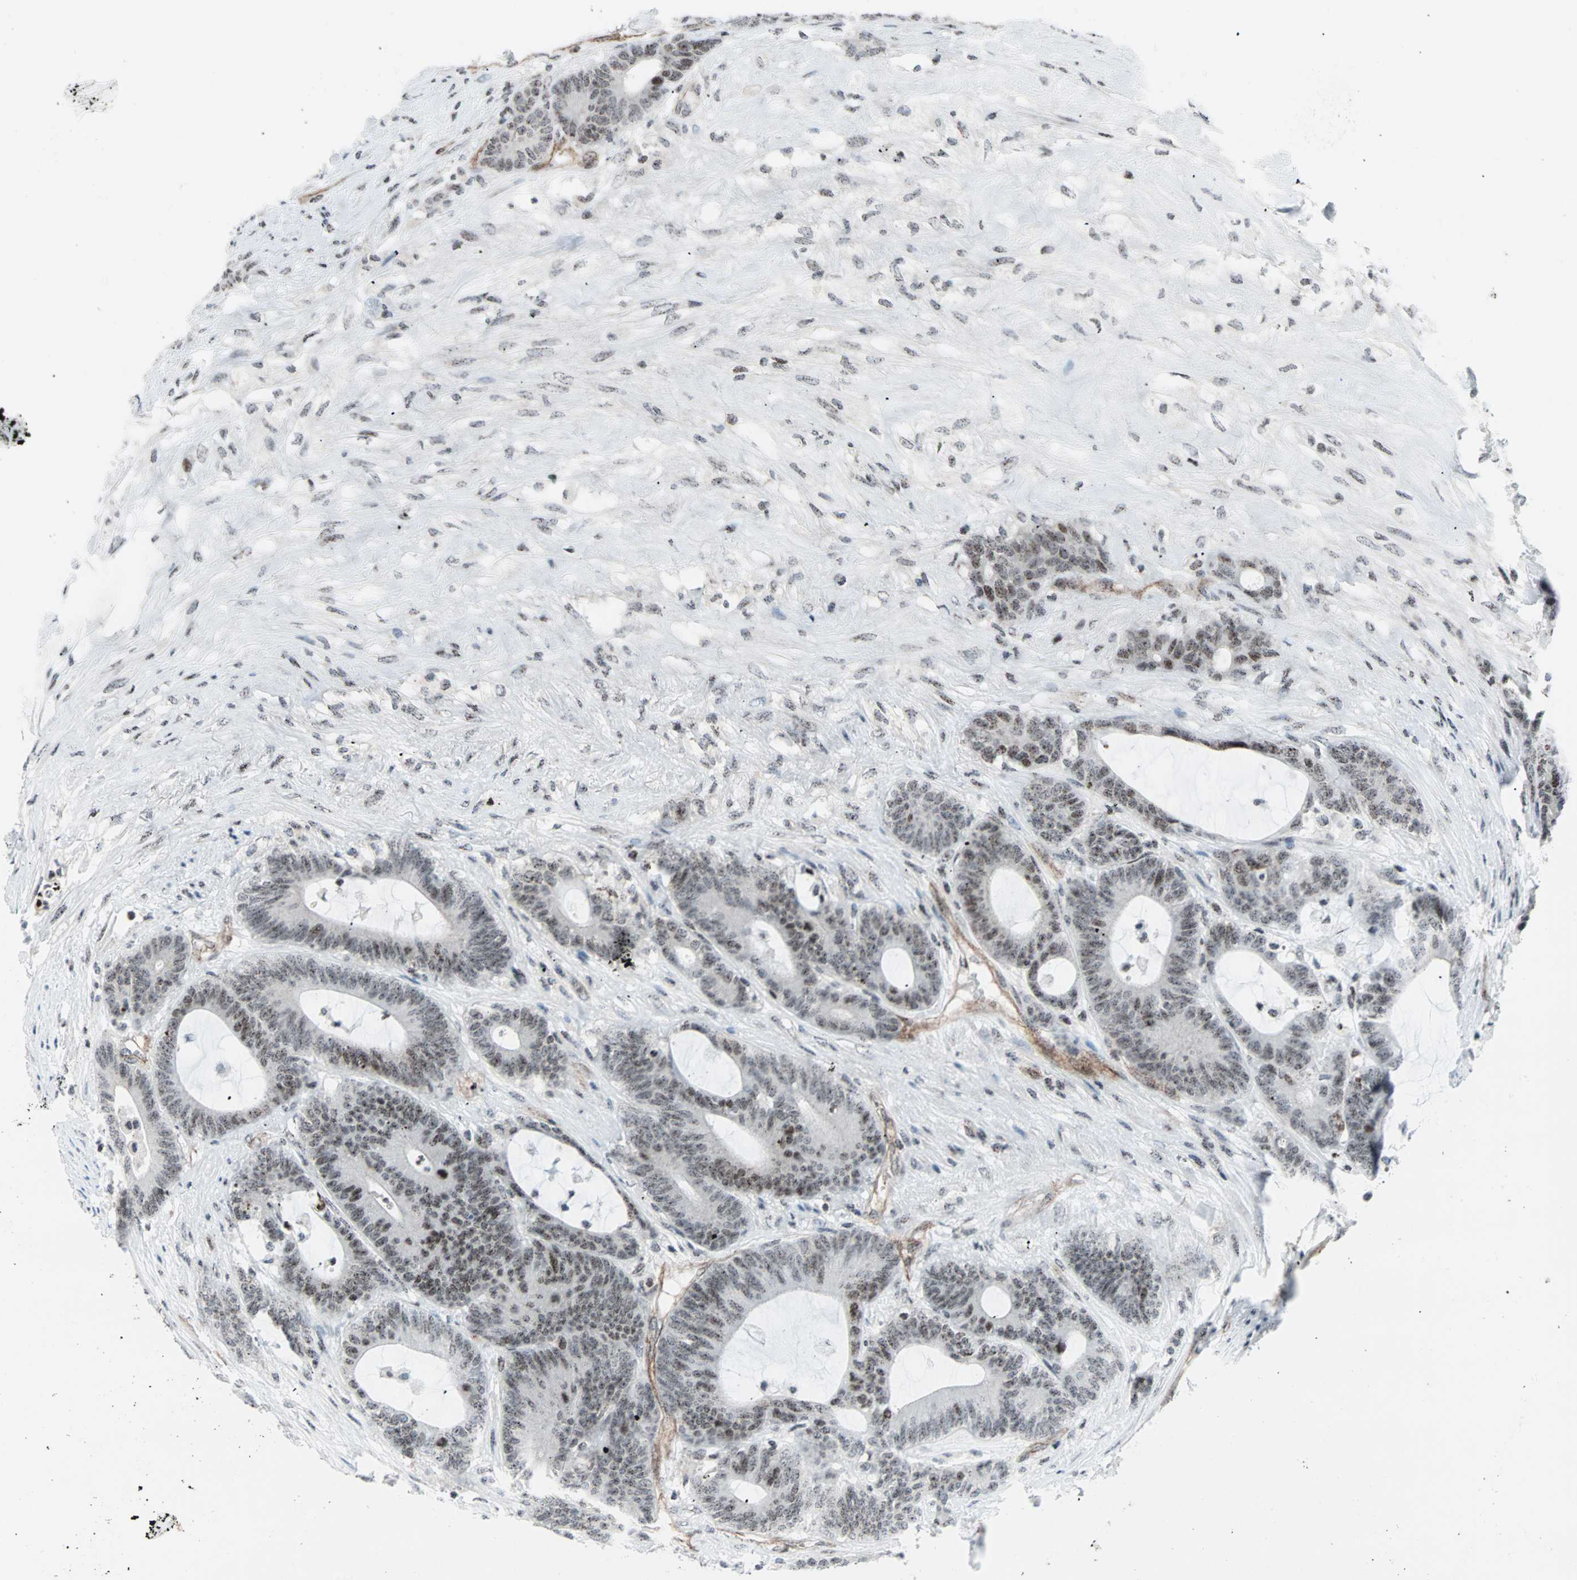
{"staining": {"intensity": "weak", "quantity": ">75%", "location": "nuclear"}, "tissue": "colorectal cancer", "cell_type": "Tumor cells", "image_type": "cancer", "snomed": [{"axis": "morphology", "description": "Adenocarcinoma, NOS"}, {"axis": "topography", "description": "Colon"}], "caption": "Immunohistochemistry image of adenocarcinoma (colorectal) stained for a protein (brown), which displays low levels of weak nuclear staining in about >75% of tumor cells.", "gene": "CENPA", "patient": {"sex": "female", "age": 84}}